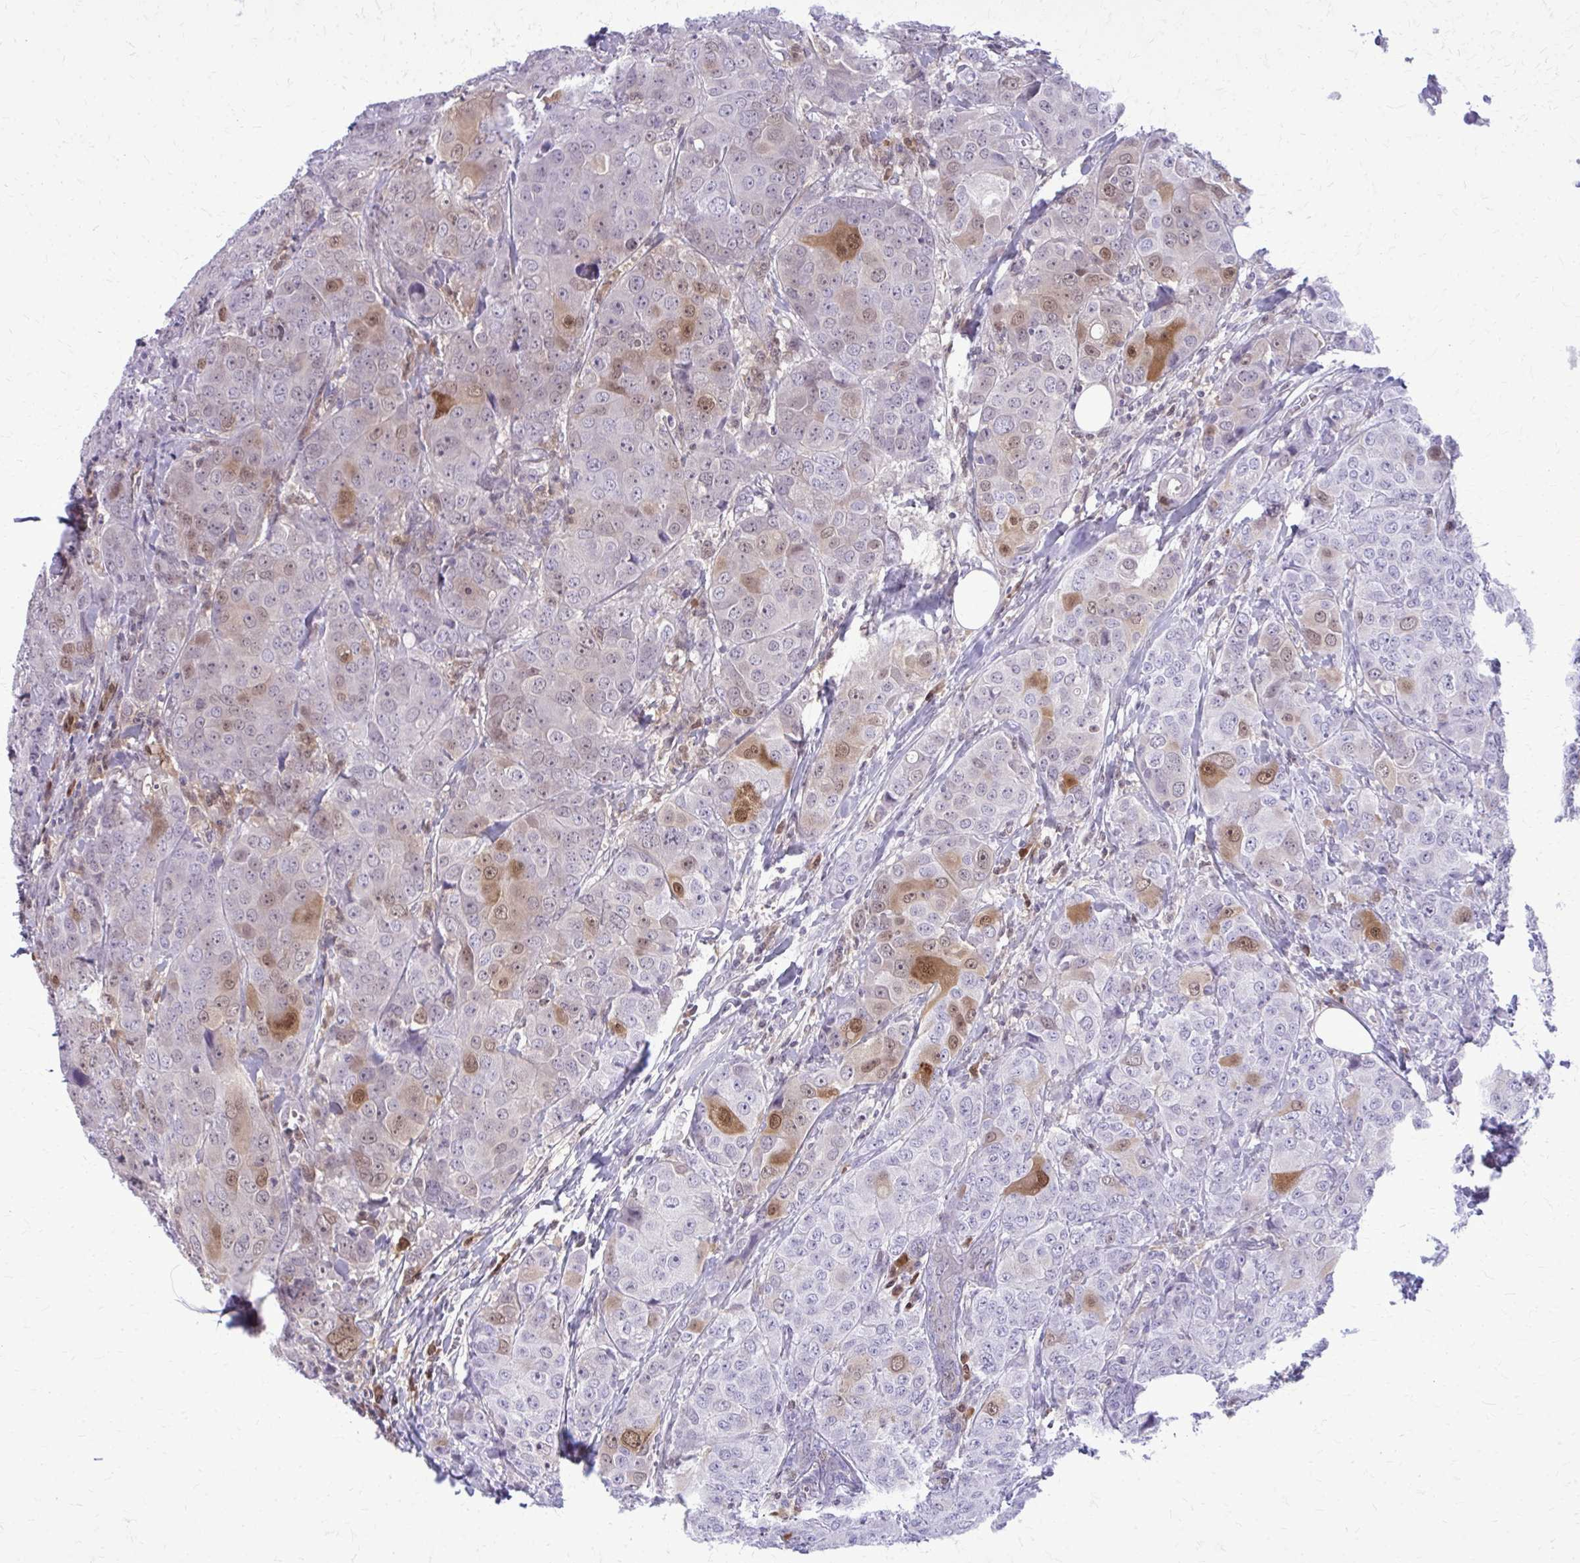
{"staining": {"intensity": "moderate", "quantity": "<25%", "location": "cytoplasmic/membranous,nuclear"}, "tissue": "breast cancer", "cell_type": "Tumor cells", "image_type": "cancer", "snomed": [{"axis": "morphology", "description": "Duct carcinoma"}, {"axis": "topography", "description": "Breast"}], "caption": "Breast cancer stained for a protein (brown) exhibits moderate cytoplasmic/membranous and nuclear positive staining in approximately <25% of tumor cells.", "gene": "GLRX", "patient": {"sex": "female", "age": 43}}